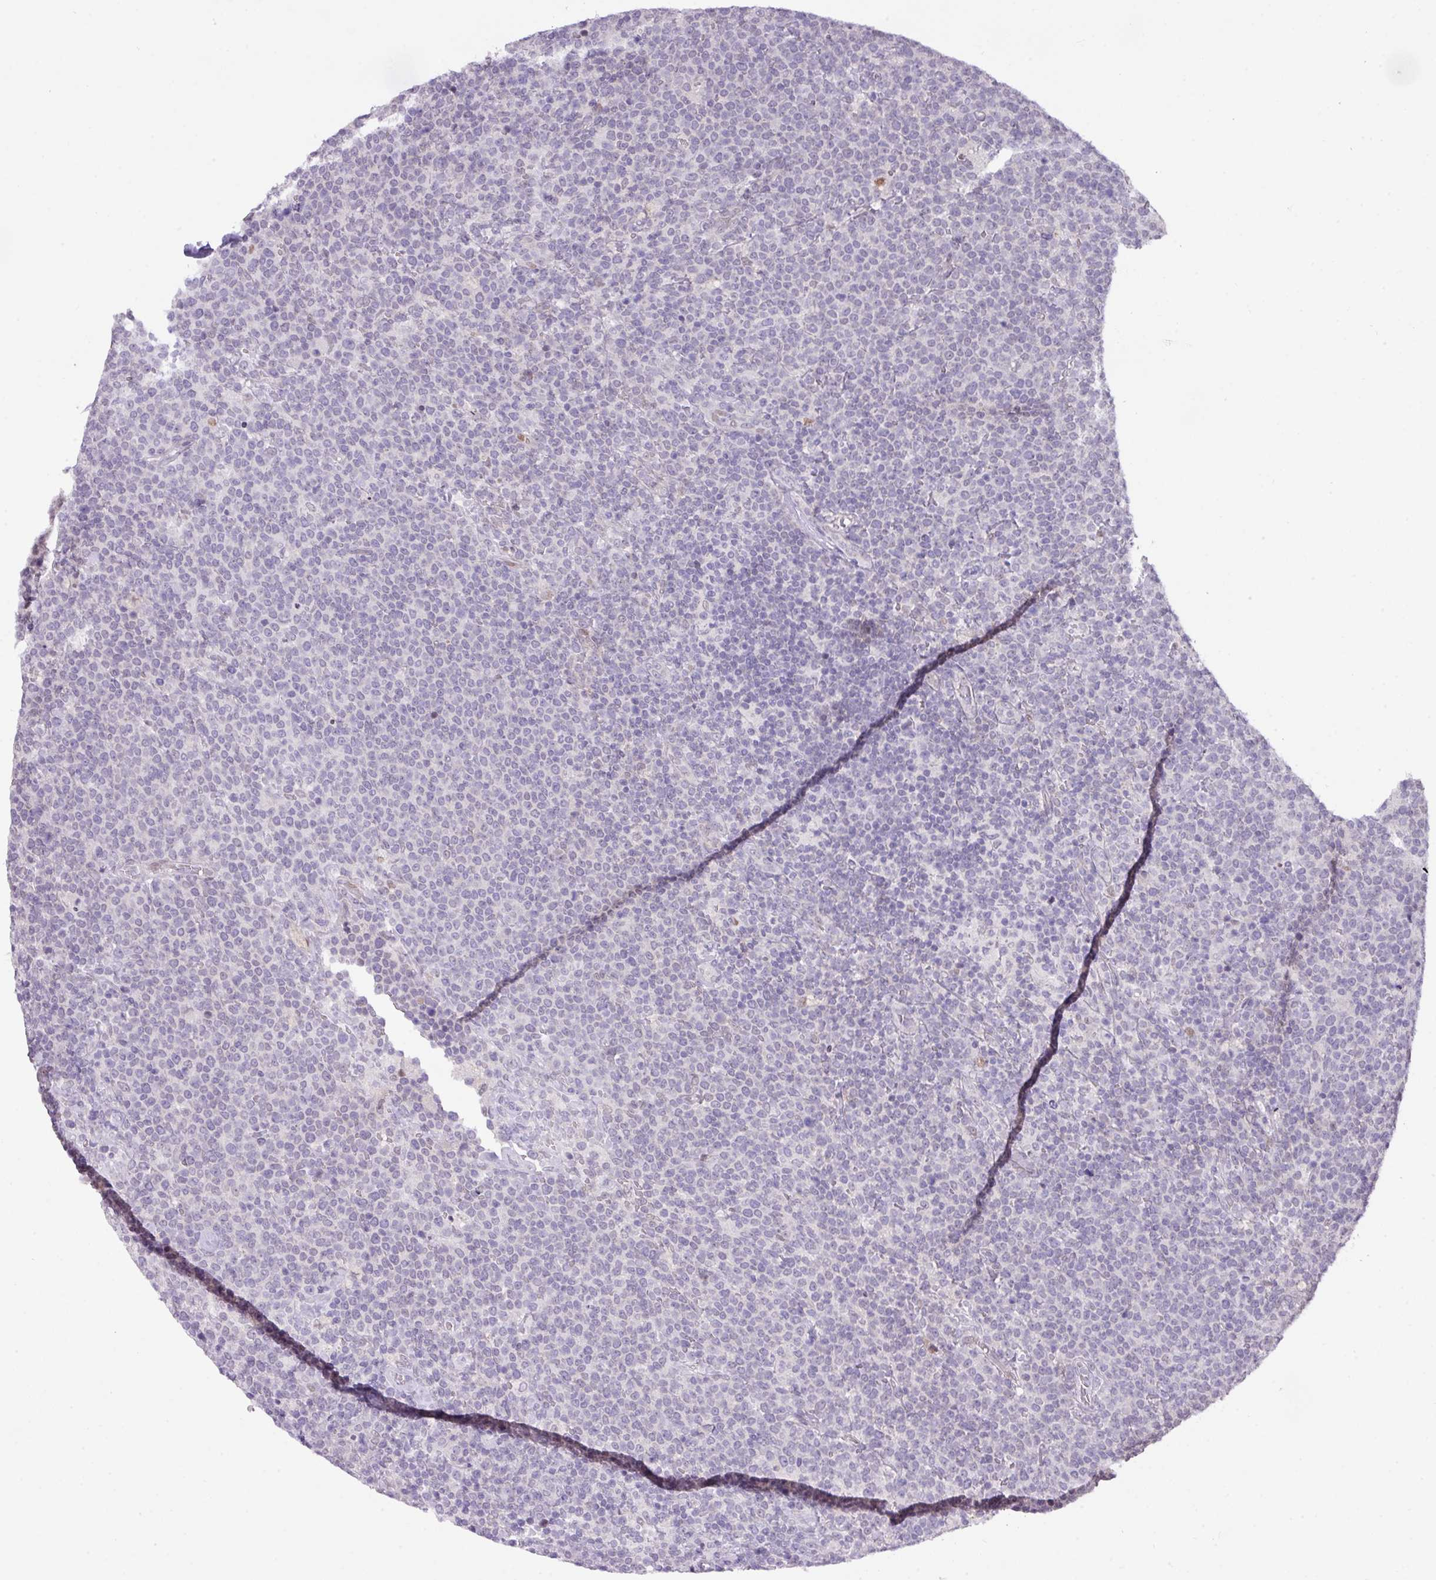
{"staining": {"intensity": "negative", "quantity": "none", "location": "none"}, "tissue": "lymphoma", "cell_type": "Tumor cells", "image_type": "cancer", "snomed": [{"axis": "morphology", "description": "Malignant lymphoma, non-Hodgkin's type, High grade"}, {"axis": "topography", "description": "Lymph node"}], "caption": "Image shows no significant protein expression in tumor cells of lymphoma. (Brightfield microscopy of DAB (3,3'-diaminobenzidine) immunohistochemistry (IHC) at high magnification).", "gene": "ANKRD13B", "patient": {"sex": "male", "age": 61}}